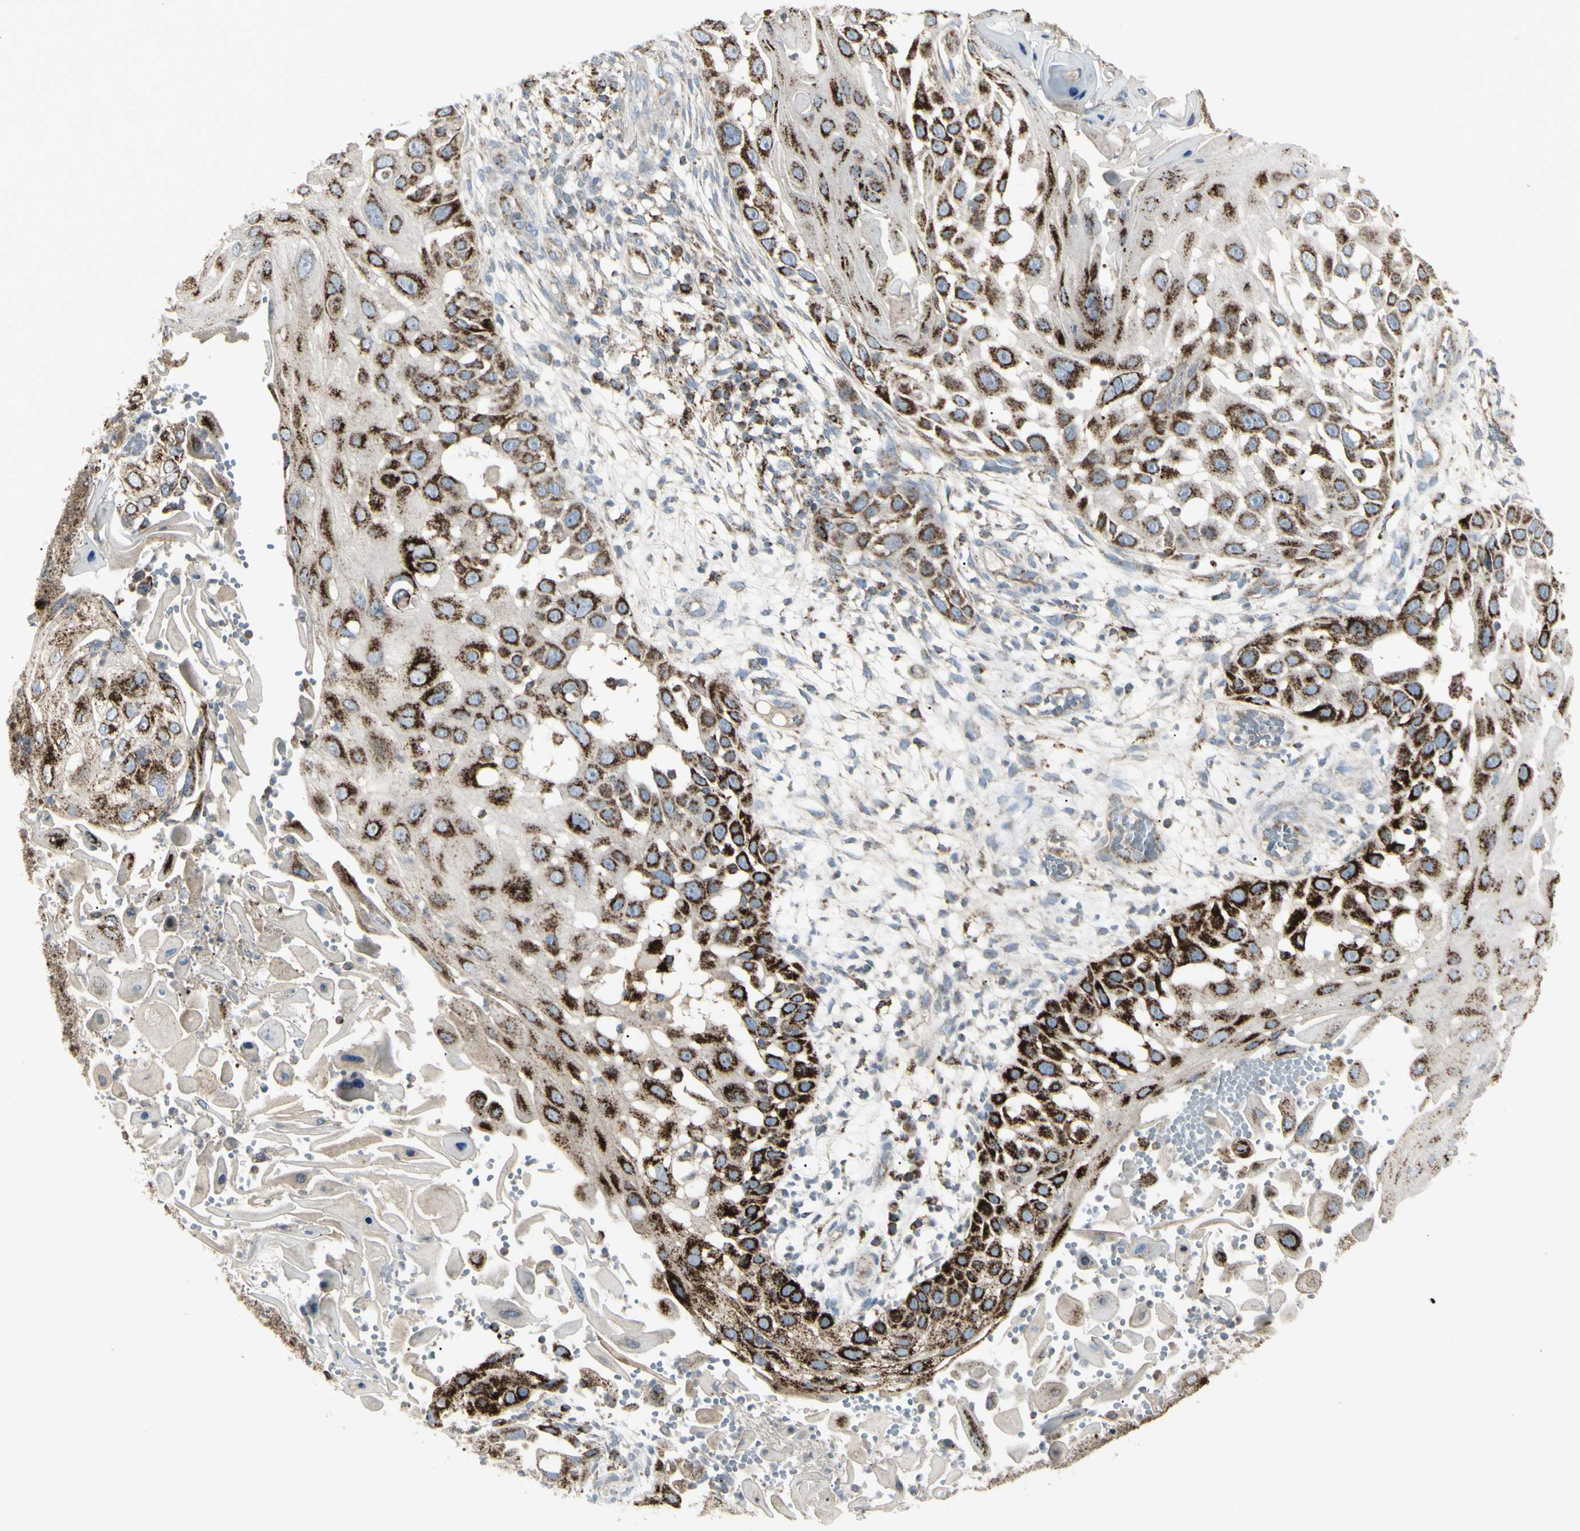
{"staining": {"intensity": "strong", "quantity": ">75%", "location": "cytoplasmic/membranous"}, "tissue": "skin cancer", "cell_type": "Tumor cells", "image_type": "cancer", "snomed": [{"axis": "morphology", "description": "Squamous cell carcinoma, NOS"}, {"axis": "topography", "description": "Skin"}], "caption": "Immunohistochemistry of skin cancer (squamous cell carcinoma) exhibits high levels of strong cytoplasmic/membranous staining in about >75% of tumor cells.", "gene": "CYB5R1", "patient": {"sex": "female", "age": 44}}